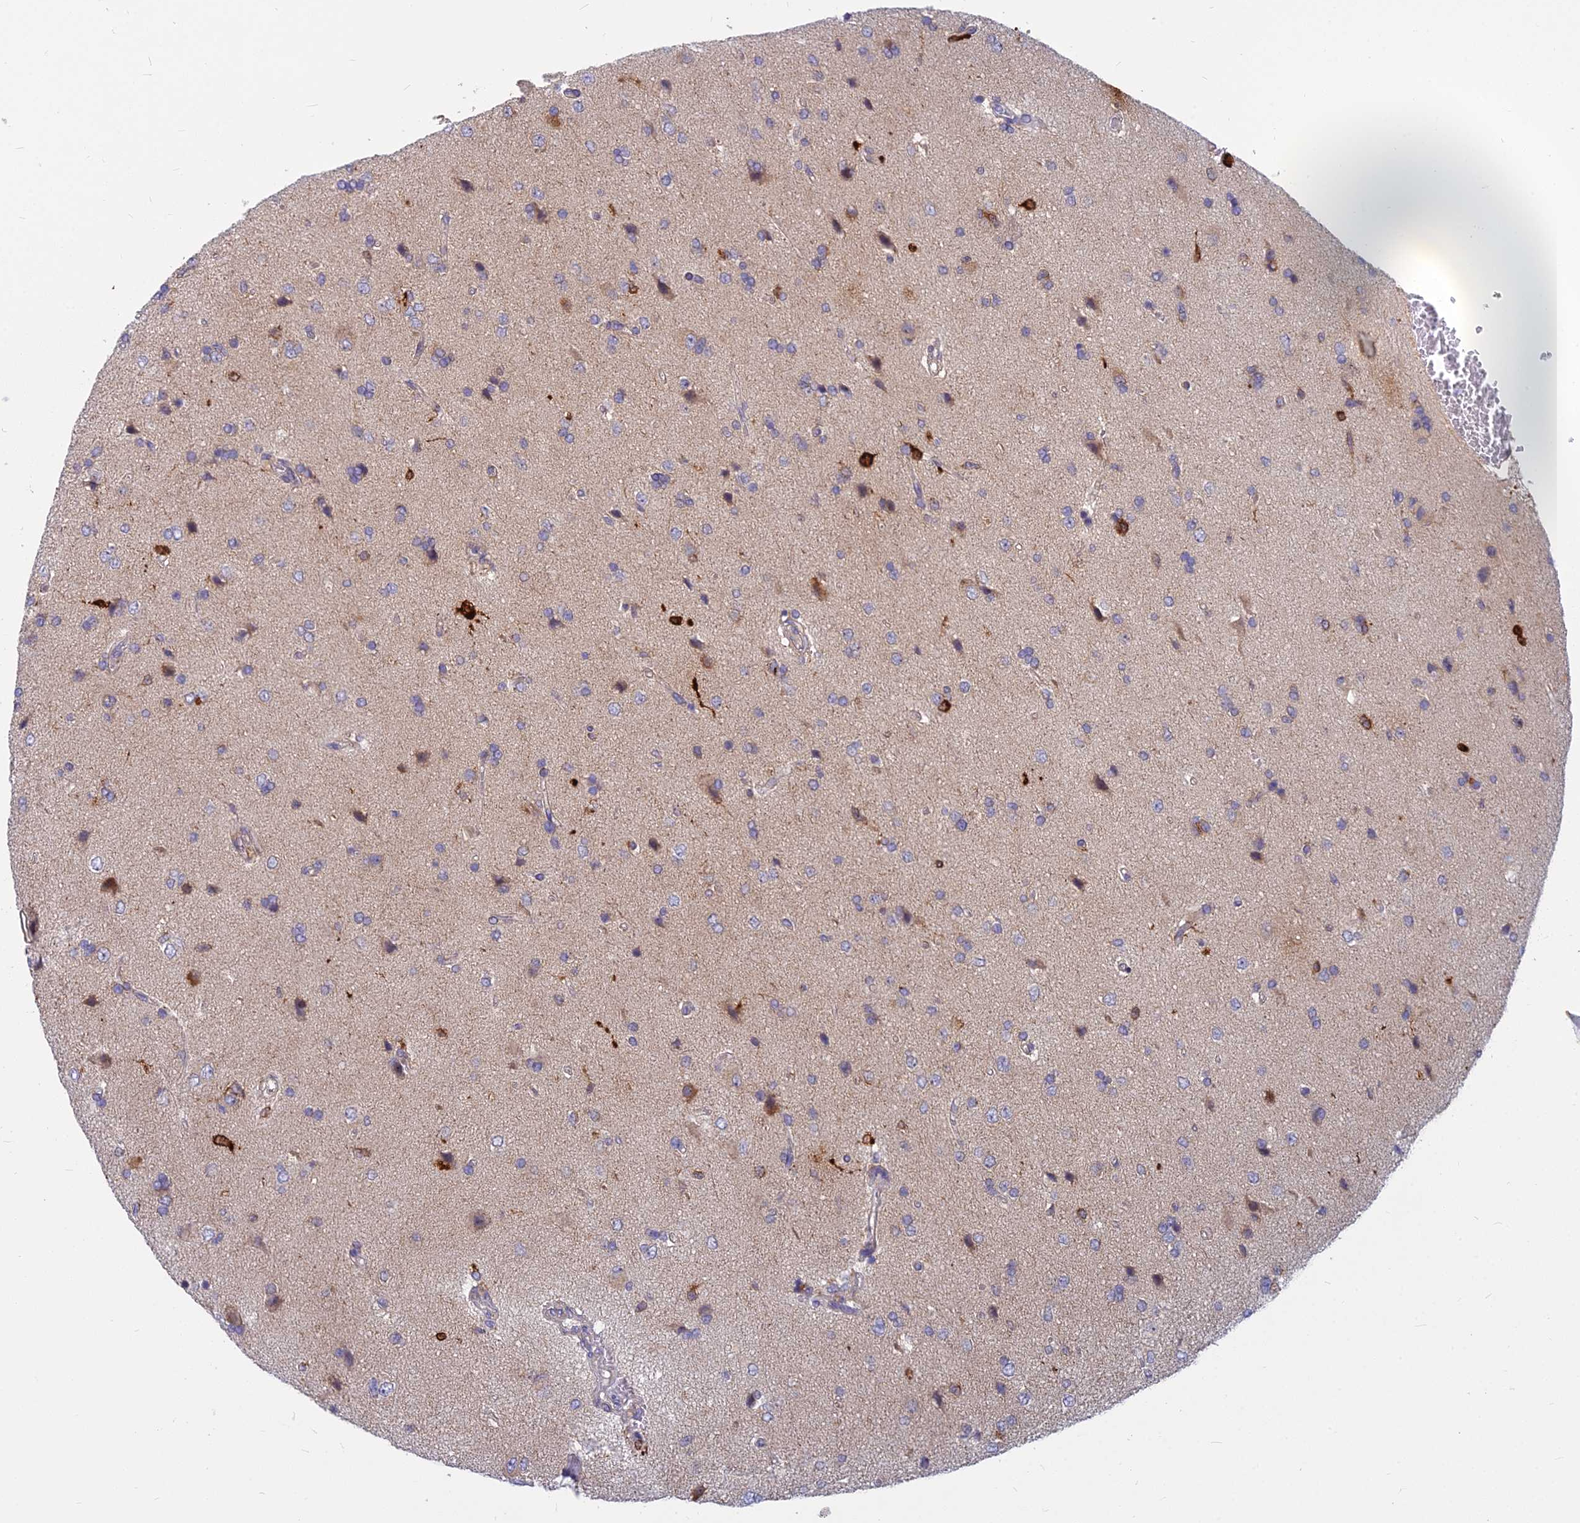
{"staining": {"intensity": "moderate", "quantity": "25%-75%", "location": "cytoplasmic/membranous"}, "tissue": "glioma", "cell_type": "Tumor cells", "image_type": "cancer", "snomed": [{"axis": "morphology", "description": "Glioma, malignant, High grade"}, {"axis": "topography", "description": "Brain"}], "caption": "Tumor cells reveal medium levels of moderate cytoplasmic/membranous positivity in about 25%-75% of cells in human glioma.", "gene": "COX20", "patient": {"sex": "male", "age": 56}}